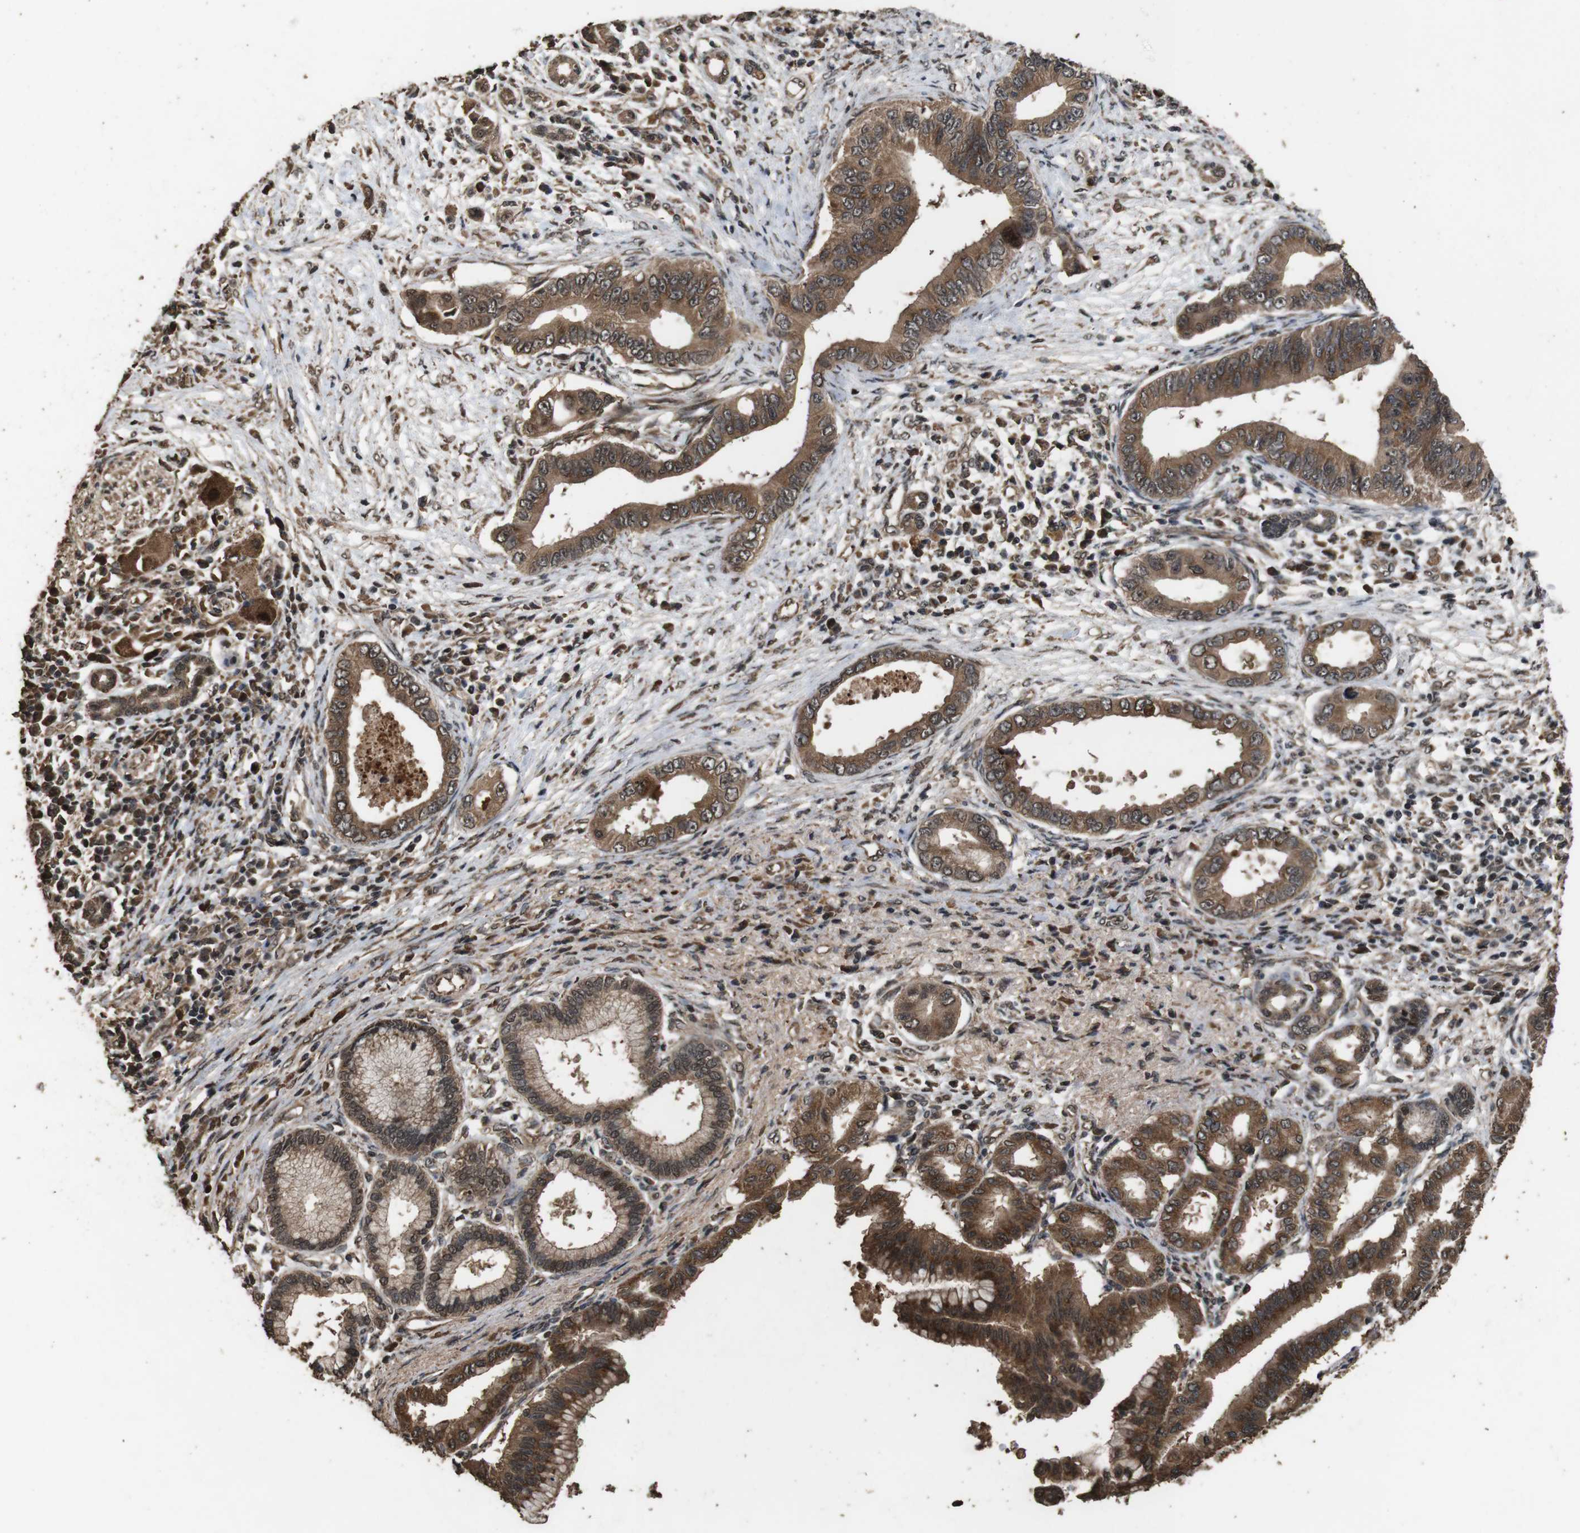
{"staining": {"intensity": "moderate", "quantity": ">75%", "location": "cytoplasmic/membranous"}, "tissue": "pancreatic cancer", "cell_type": "Tumor cells", "image_type": "cancer", "snomed": [{"axis": "morphology", "description": "Adenocarcinoma, NOS"}, {"axis": "topography", "description": "Pancreas"}], "caption": "Protein staining exhibits moderate cytoplasmic/membranous staining in about >75% of tumor cells in pancreatic cancer (adenocarcinoma).", "gene": "RRAS2", "patient": {"sex": "male", "age": 77}}